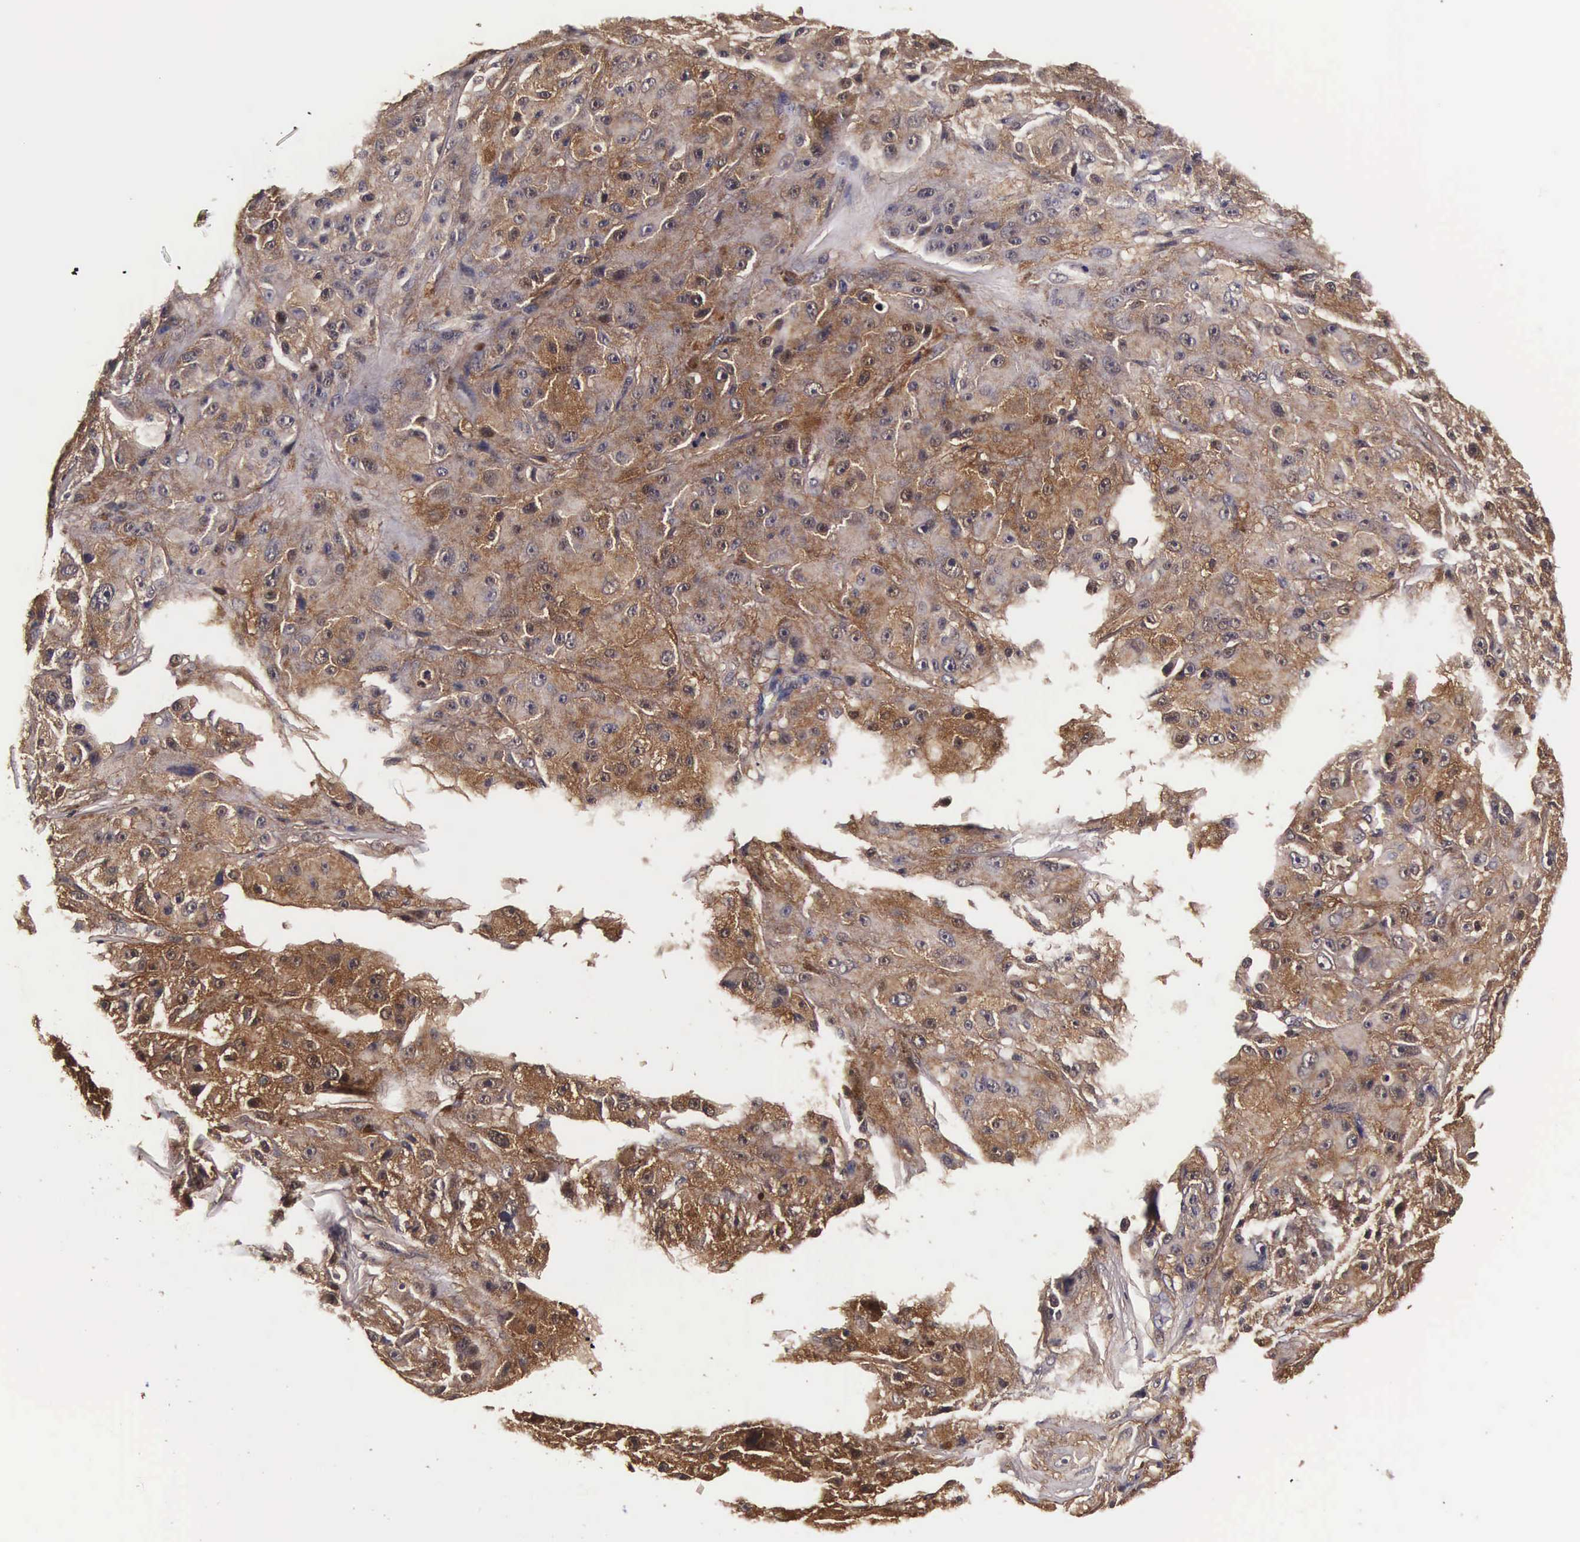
{"staining": {"intensity": "moderate", "quantity": ">75%", "location": "cytoplasmic/membranous,nuclear"}, "tissue": "melanoma", "cell_type": "Tumor cells", "image_type": "cancer", "snomed": [{"axis": "morphology", "description": "Malignant melanoma, NOS"}, {"axis": "topography", "description": "Skin"}], "caption": "Immunohistochemical staining of melanoma shows medium levels of moderate cytoplasmic/membranous and nuclear protein positivity in approximately >75% of tumor cells. (DAB = brown stain, brightfield microscopy at high magnification).", "gene": "TECPR2", "patient": {"sex": "male", "age": 56}}